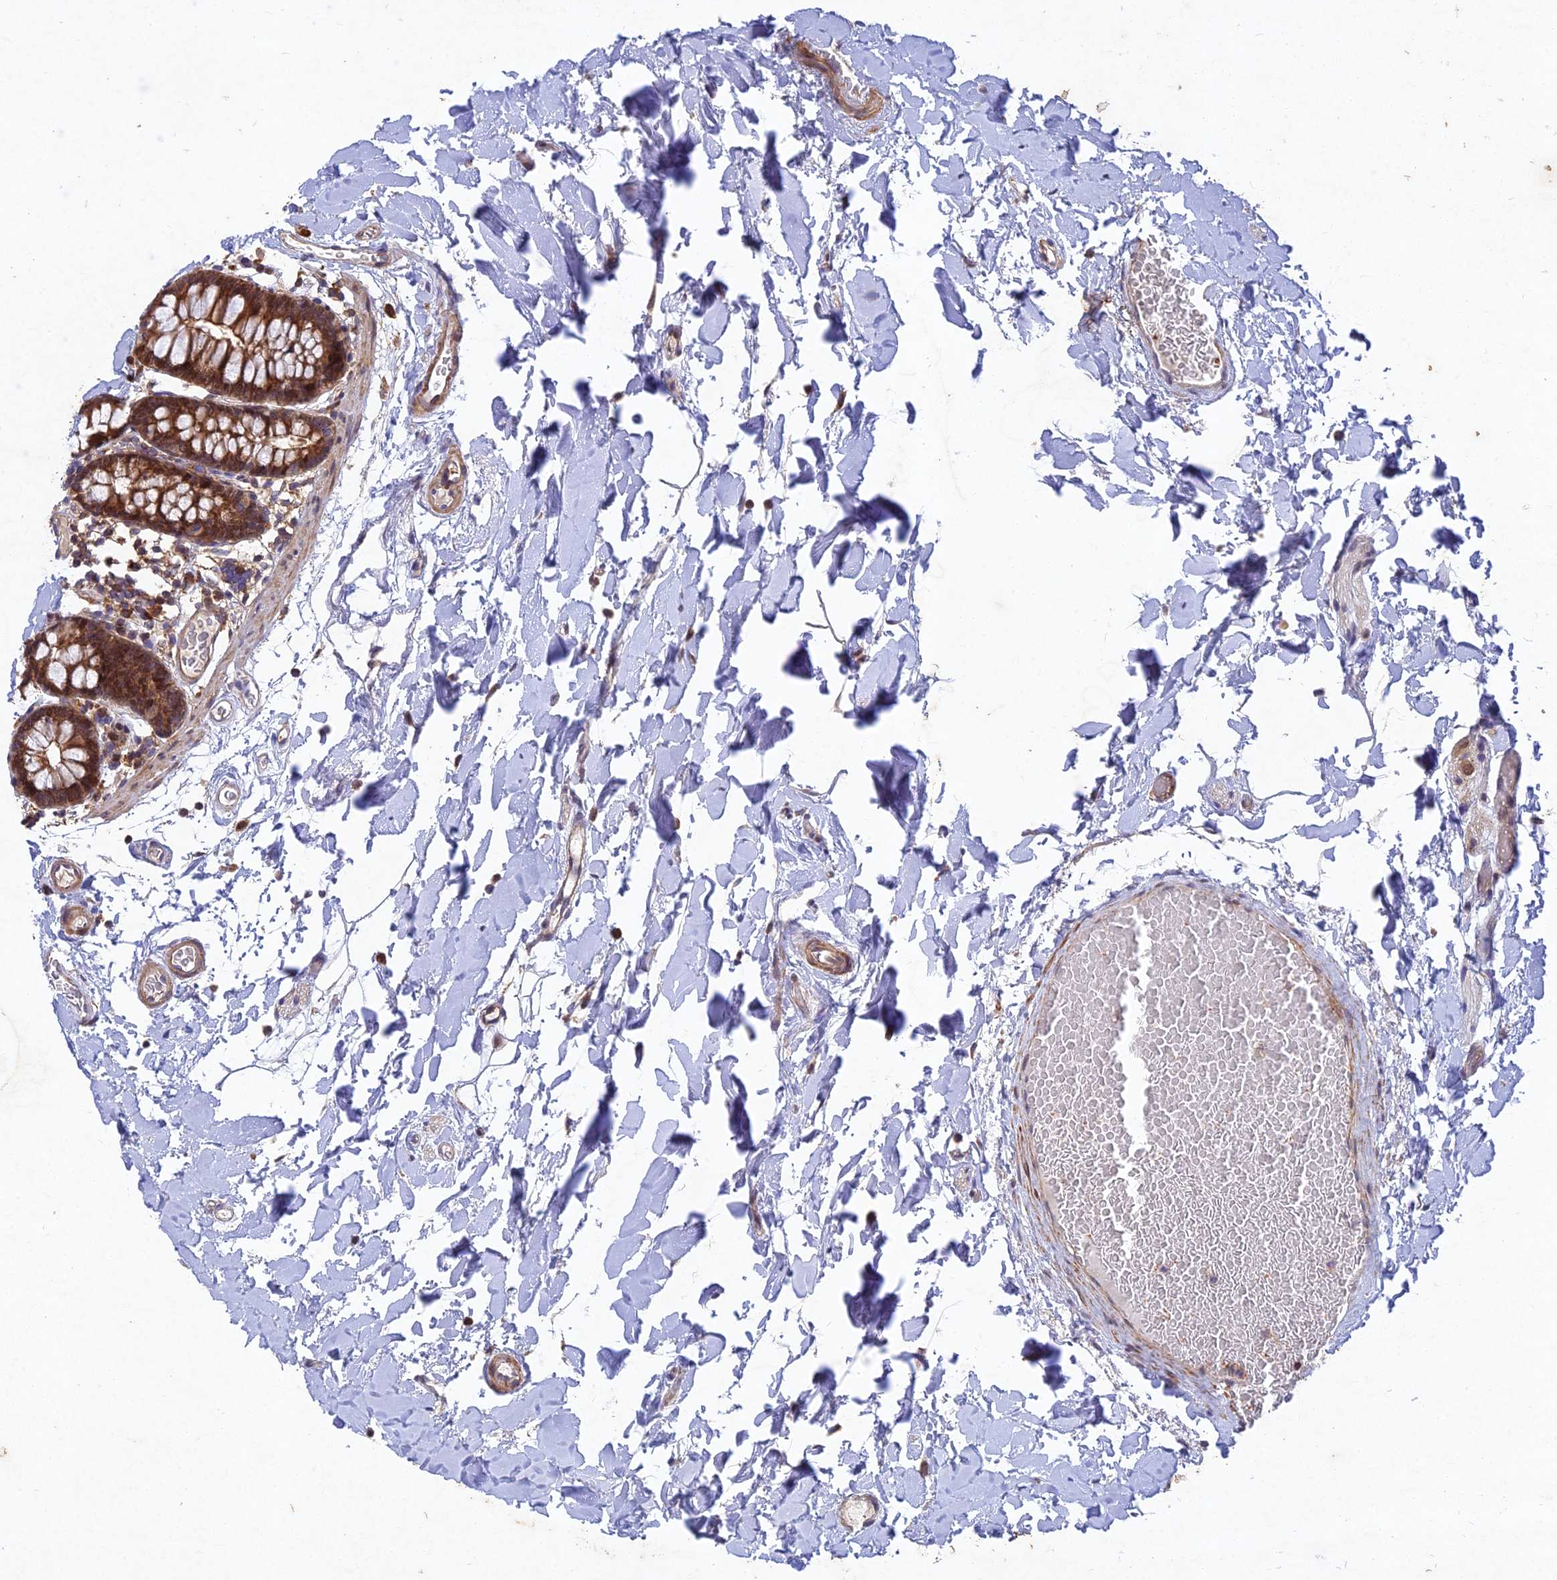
{"staining": {"intensity": "moderate", "quantity": ">75%", "location": "cytoplasmic/membranous"}, "tissue": "colon", "cell_type": "Endothelial cells", "image_type": "normal", "snomed": [{"axis": "morphology", "description": "Normal tissue, NOS"}, {"axis": "topography", "description": "Colon"}], "caption": "Immunohistochemistry photomicrograph of normal human colon stained for a protein (brown), which reveals medium levels of moderate cytoplasmic/membranous positivity in approximately >75% of endothelial cells.", "gene": "RELCH", "patient": {"sex": "male", "age": 75}}